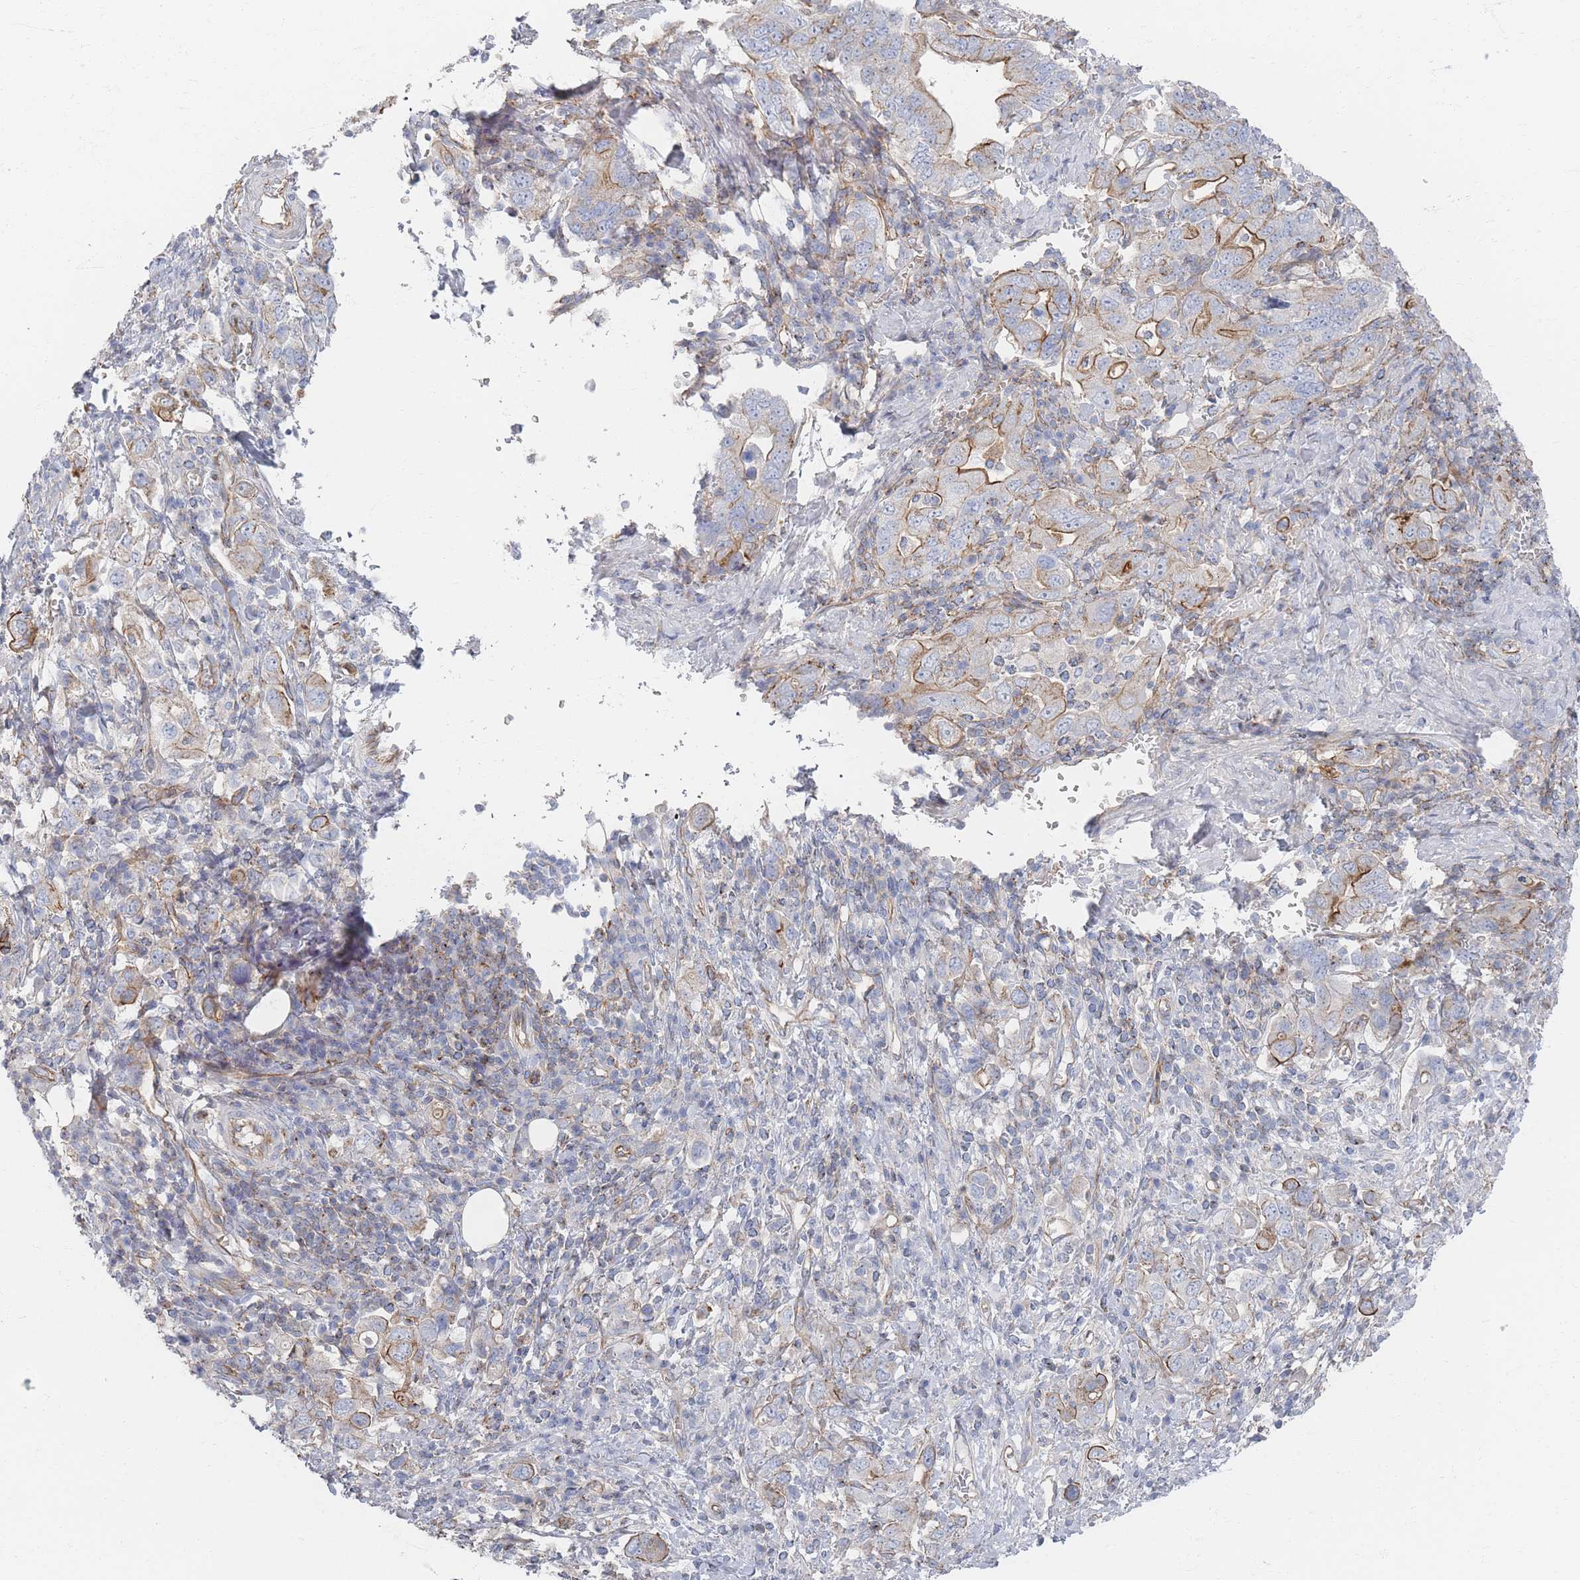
{"staining": {"intensity": "moderate", "quantity": "25%-75%", "location": "cytoplasmic/membranous"}, "tissue": "stomach cancer", "cell_type": "Tumor cells", "image_type": "cancer", "snomed": [{"axis": "morphology", "description": "Adenocarcinoma, NOS"}, {"axis": "topography", "description": "Stomach, upper"}, {"axis": "topography", "description": "Stomach"}], "caption": "Tumor cells display medium levels of moderate cytoplasmic/membranous positivity in about 25%-75% of cells in stomach adenocarcinoma. Nuclei are stained in blue.", "gene": "GNB1", "patient": {"sex": "male", "age": 62}}